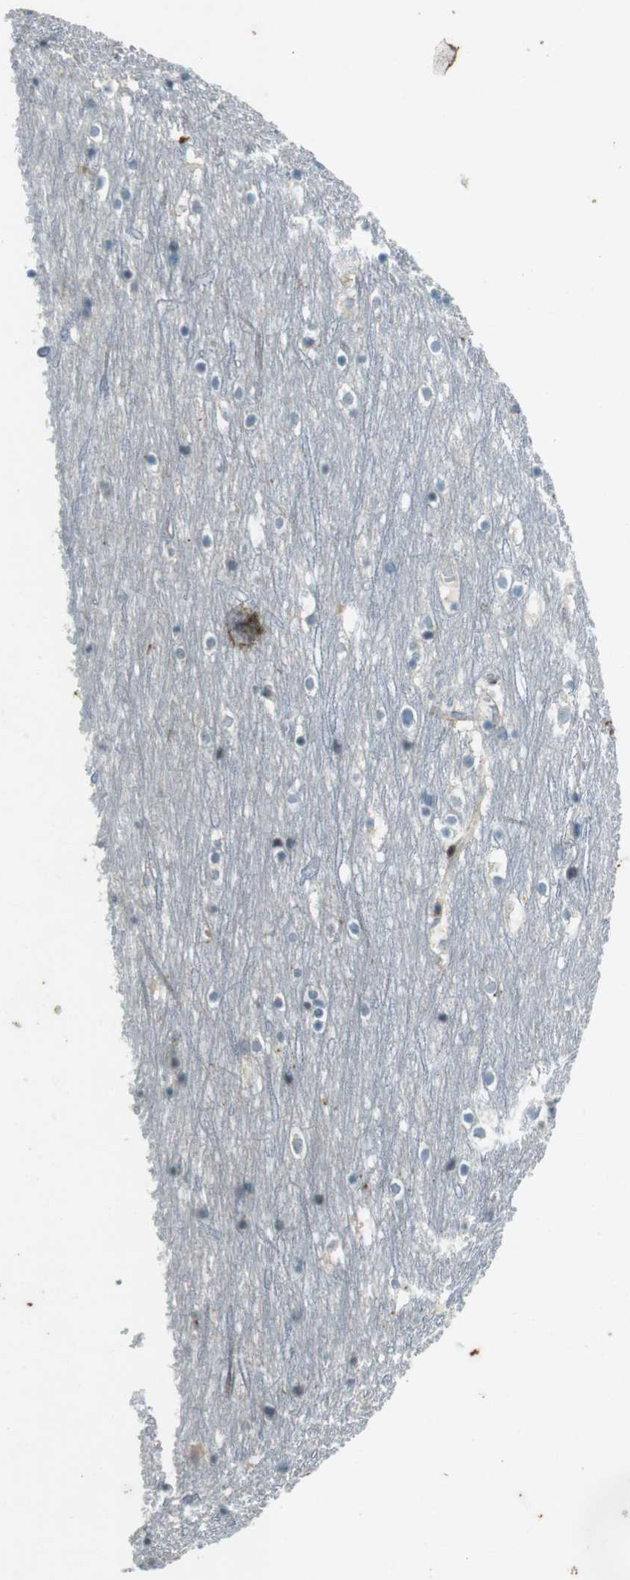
{"staining": {"intensity": "negative", "quantity": "none", "location": "none"}, "tissue": "cerebral cortex", "cell_type": "Endothelial cells", "image_type": "normal", "snomed": [{"axis": "morphology", "description": "Normal tissue, NOS"}, {"axis": "topography", "description": "Cerebral cortex"}], "caption": "This is an immunohistochemistry micrograph of unremarkable human cerebral cortex. There is no staining in endothelial cells.", "gene": "ZYX", "patient": {"sex": "male", "age": 45}}